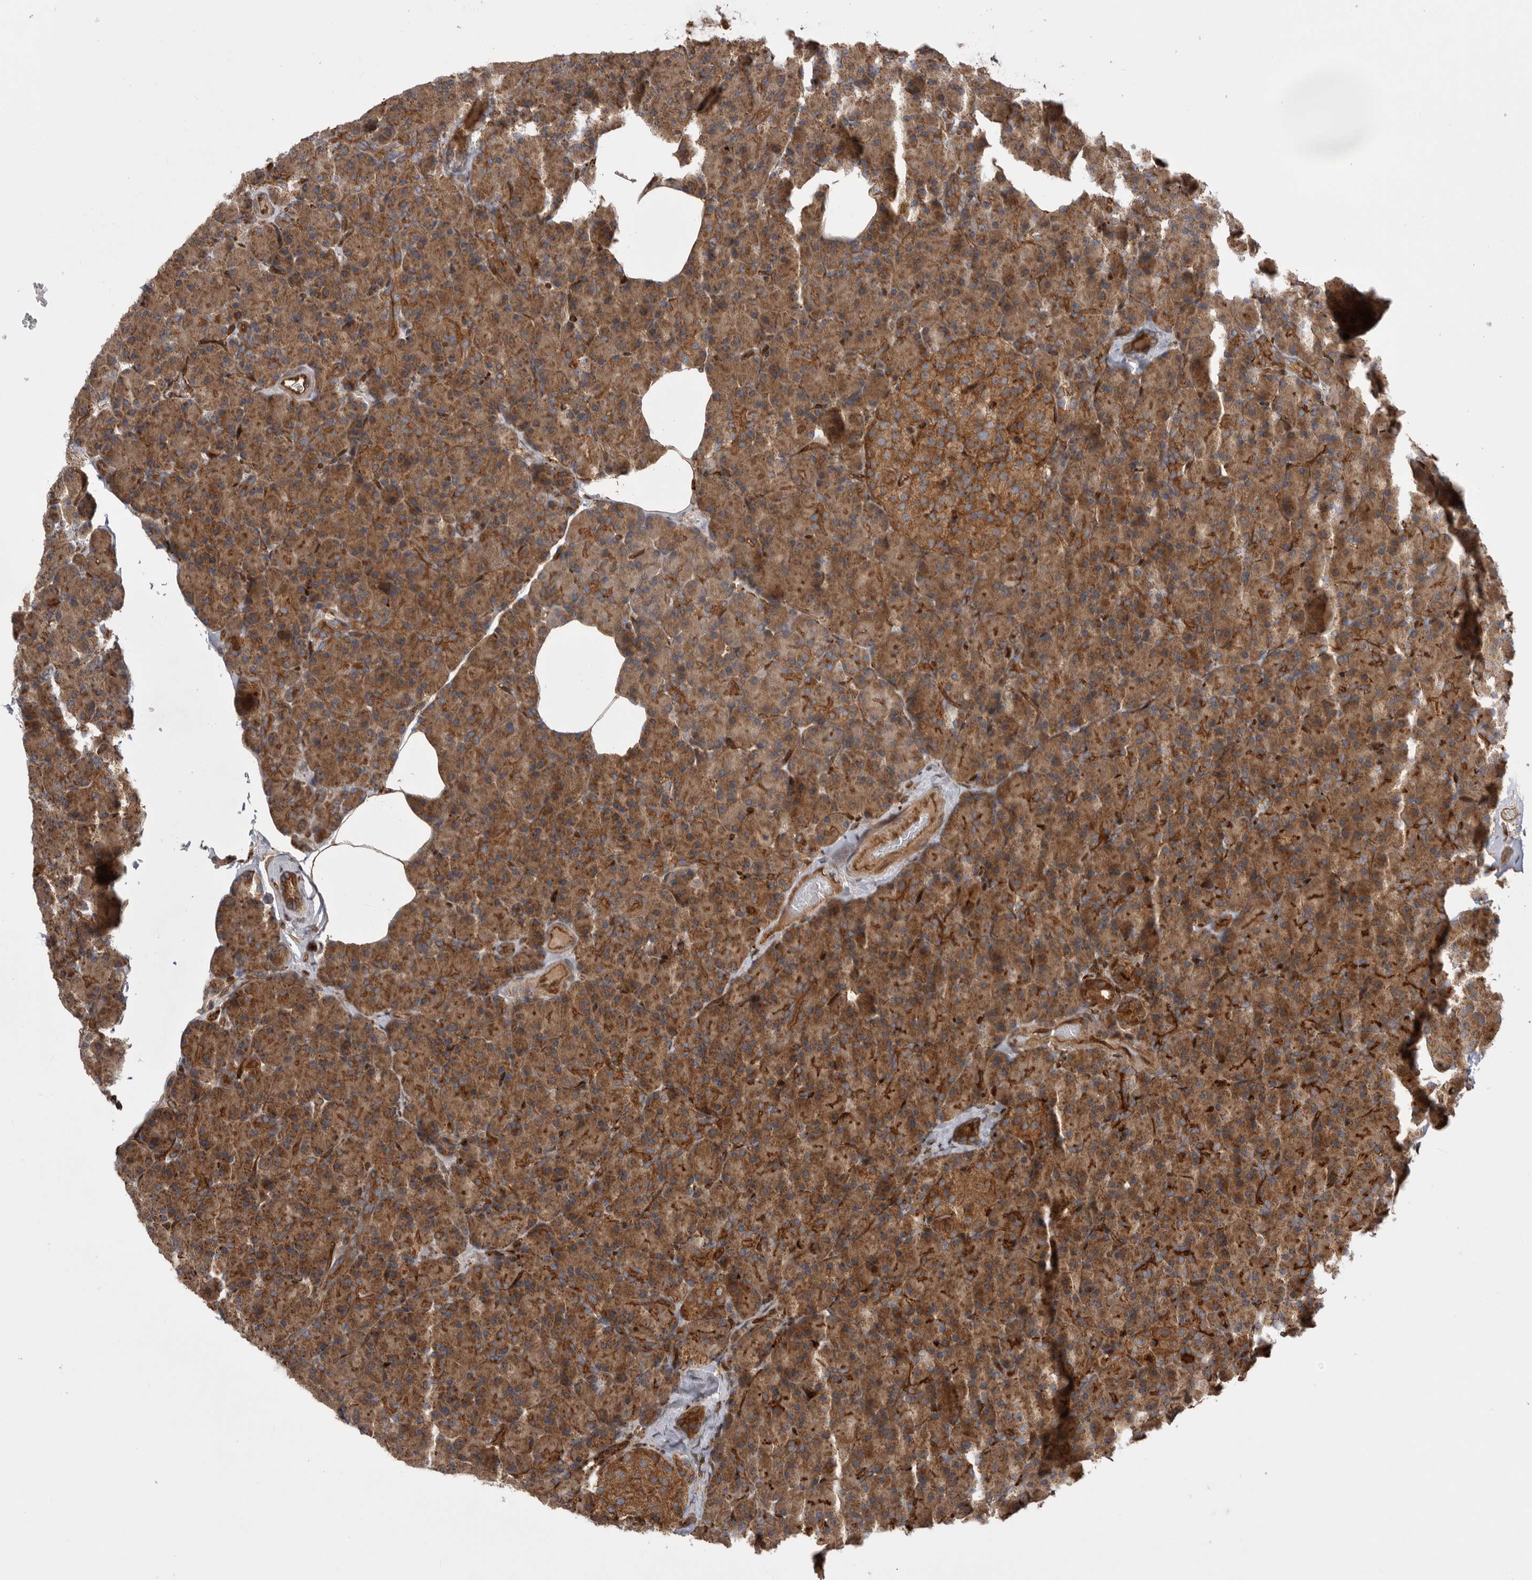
{"staining": {"intensity": "moderate", "quantity": ">75%", "location": "cytoplasmic/membranous"}, "tissue": "pancreas", "cell_type": "Exocrine glandular cells", "image_type": "normal", "snomed": [{"axis": "morphology", "description": "Normal tissue, NOS"}, {"axis": "topography", "description": "Pancreas"}], "caption": "IHC (DAB (3,3'-diaminobenzidine)) staining of normal human pancreas exhibits moderate cytoplasmic/membranous protein expression in approximately >75% of exocrine glandular cells. (Brightfield microscopy of DAB IHC at high magnification).", "gene": "DHDDS", "patient": {"sex": "female", "age": 43}}